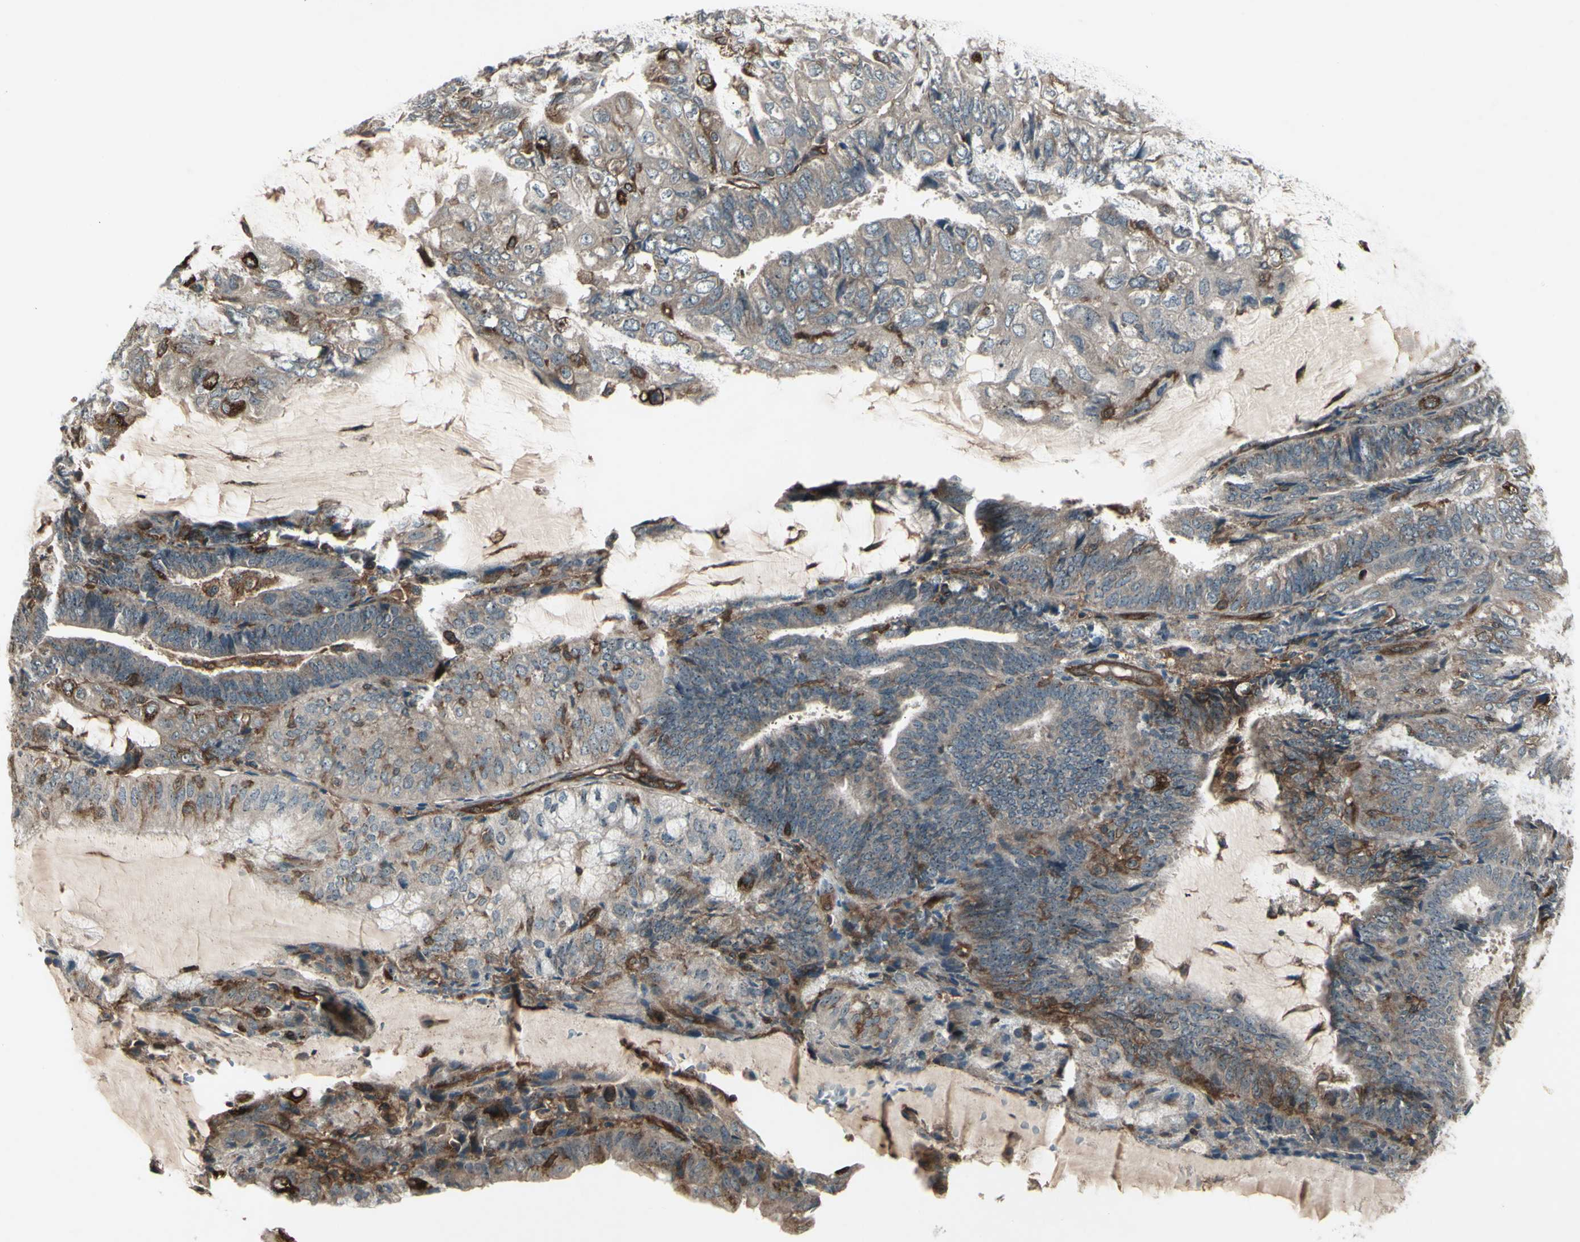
{"staining": {"intensity": "strong", "quantity": "<25%", "location": "cytoplasmic/membranous"}, "tissue": "endometrial cancer", "cell_type": "Tumor cells", "image_type": "cancer", "snomed": [{"axis": "morphology", "description": "Adenocarcinoma, NOS"}, {"axis": "topography", "description": "Endometrium"}], "caption": "Immunohistochemical staining of human endometrial cancer (adenocarcinoma) exhibits medium levels of strong cytoplasmic/membranous expression in approximately <25% of tumor cells. The staining is performed using DAB brown chromogen to label protein expression. The nuclei are counter-stained blue using hematoxylin.", "gene": "FXYD5", "patient": {"sex": "female", "age": 81}}